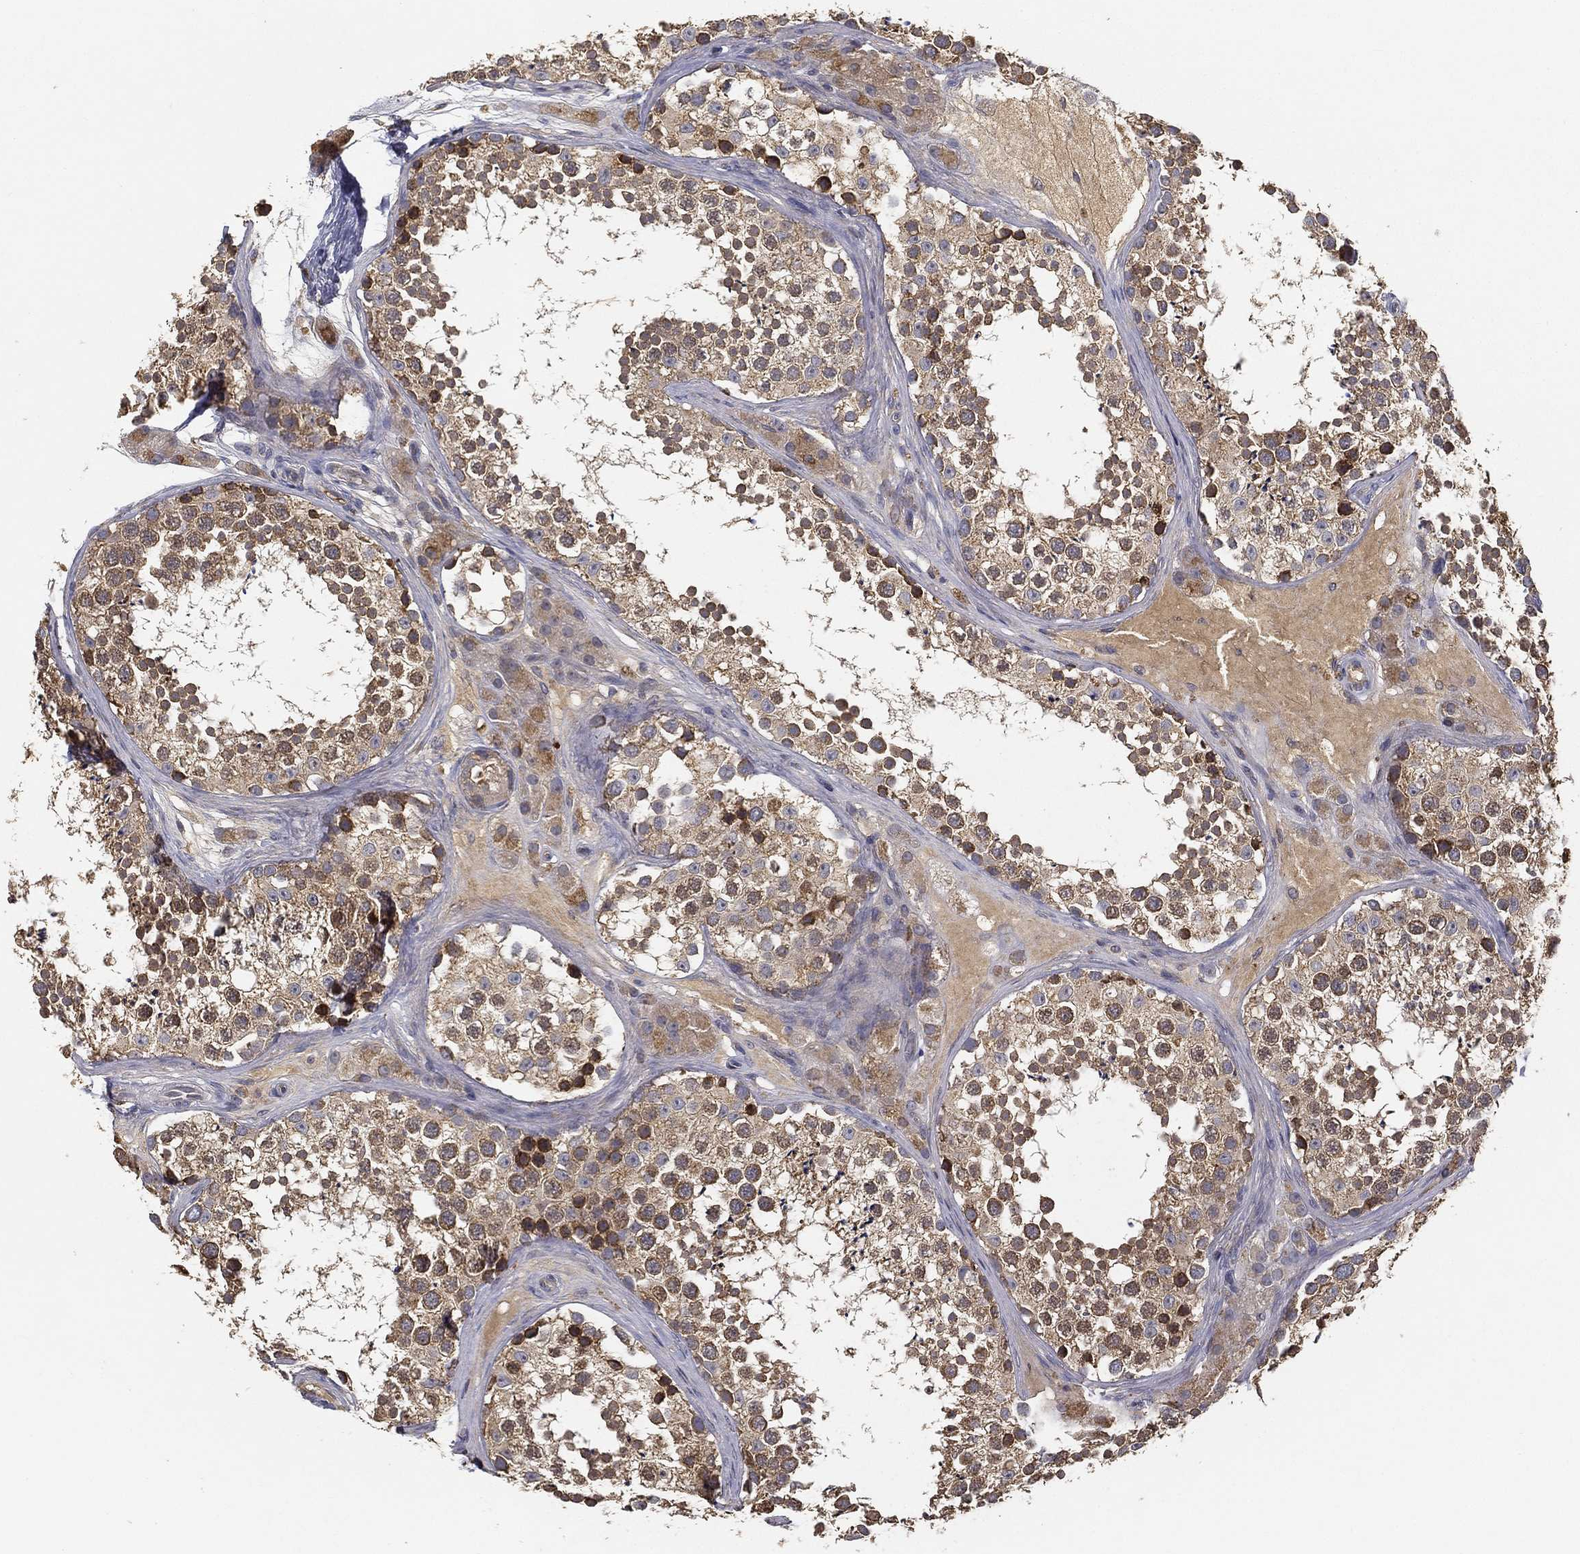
{"staining": {"intensity": "moderate", "quantity": ">75%", "location": "cytoplasmic/membranous"}, "tissue": "testis", "cell_type": "Cells in seminiferous ducts", "image_type": "normal", "snomed": [{"axis": "morphology", "description": "Normal tissue, NOS"}, {"axis": "topography", "description": "Testis"}], "caption": "Brown immunohistochemical staining in unremarkable testis shows moderate cytoplasmic/membranous staining in approximately >75% of cells in seminiferous ducts.", "gene": "MT", "patient": {"sex": "male", "age": 41}}